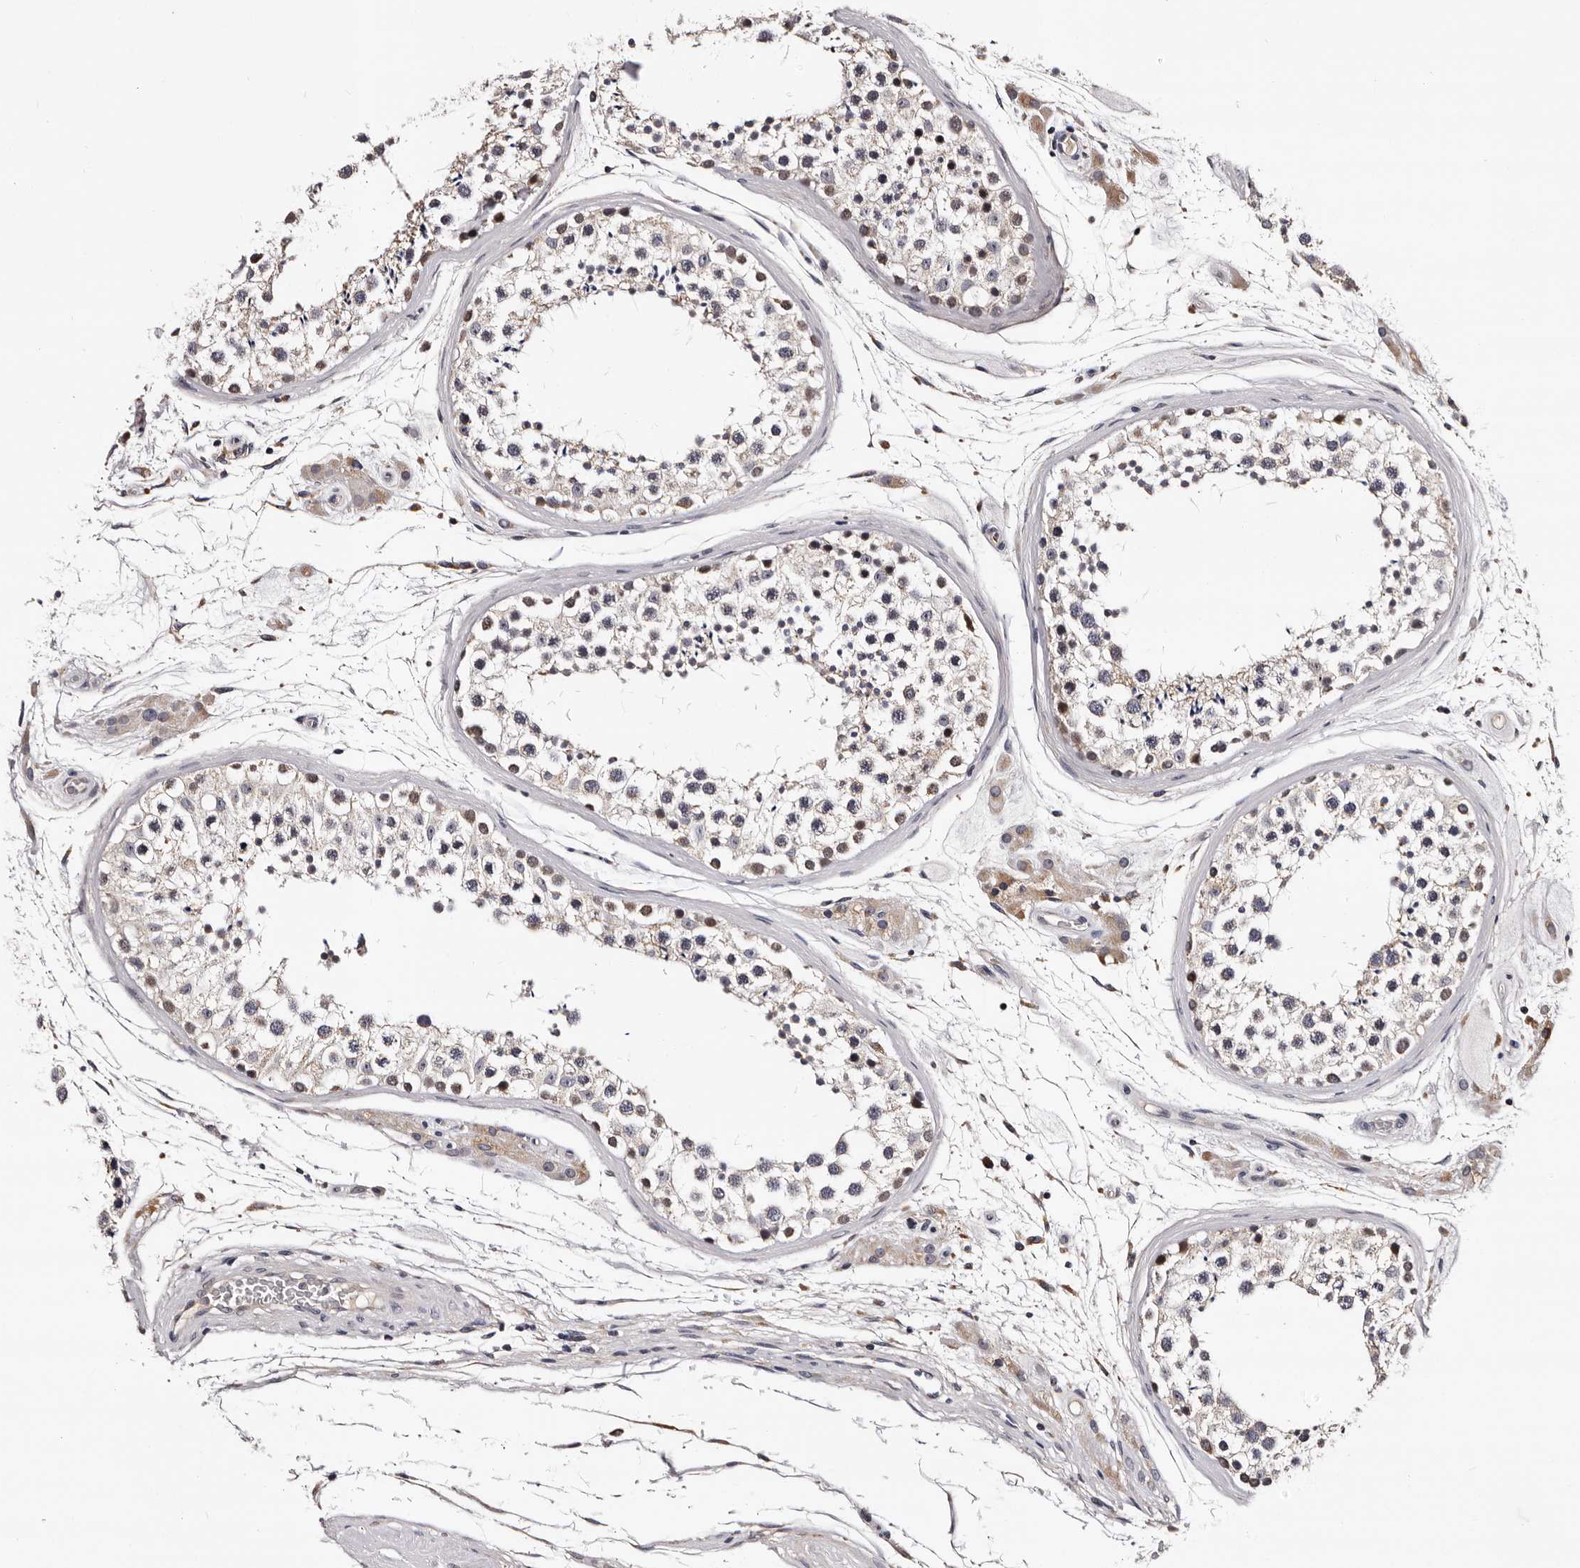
{"staining": {"intensity": "weak", "quantity": "25%-75%", "location": "cytoplasmic/membranous"}, "tissue": "testis", "cell_type": "Cells in seminiferous ducts", "image_type": "normal", "snomed": [{"axis": "morphology", "description": "Normal tissue, NOS"}, {"axis": "topography", "description": "Testis"}], "caption": "A histopathology image showing weak cytoplasmic/membranous positivity in about 25%-75% of cells in seminiferous ducts in benign testis, as visualized by brown immunohistochemical staining.", "gene": "TAF4B", "patient": {"sex": "male", "age": 46}}